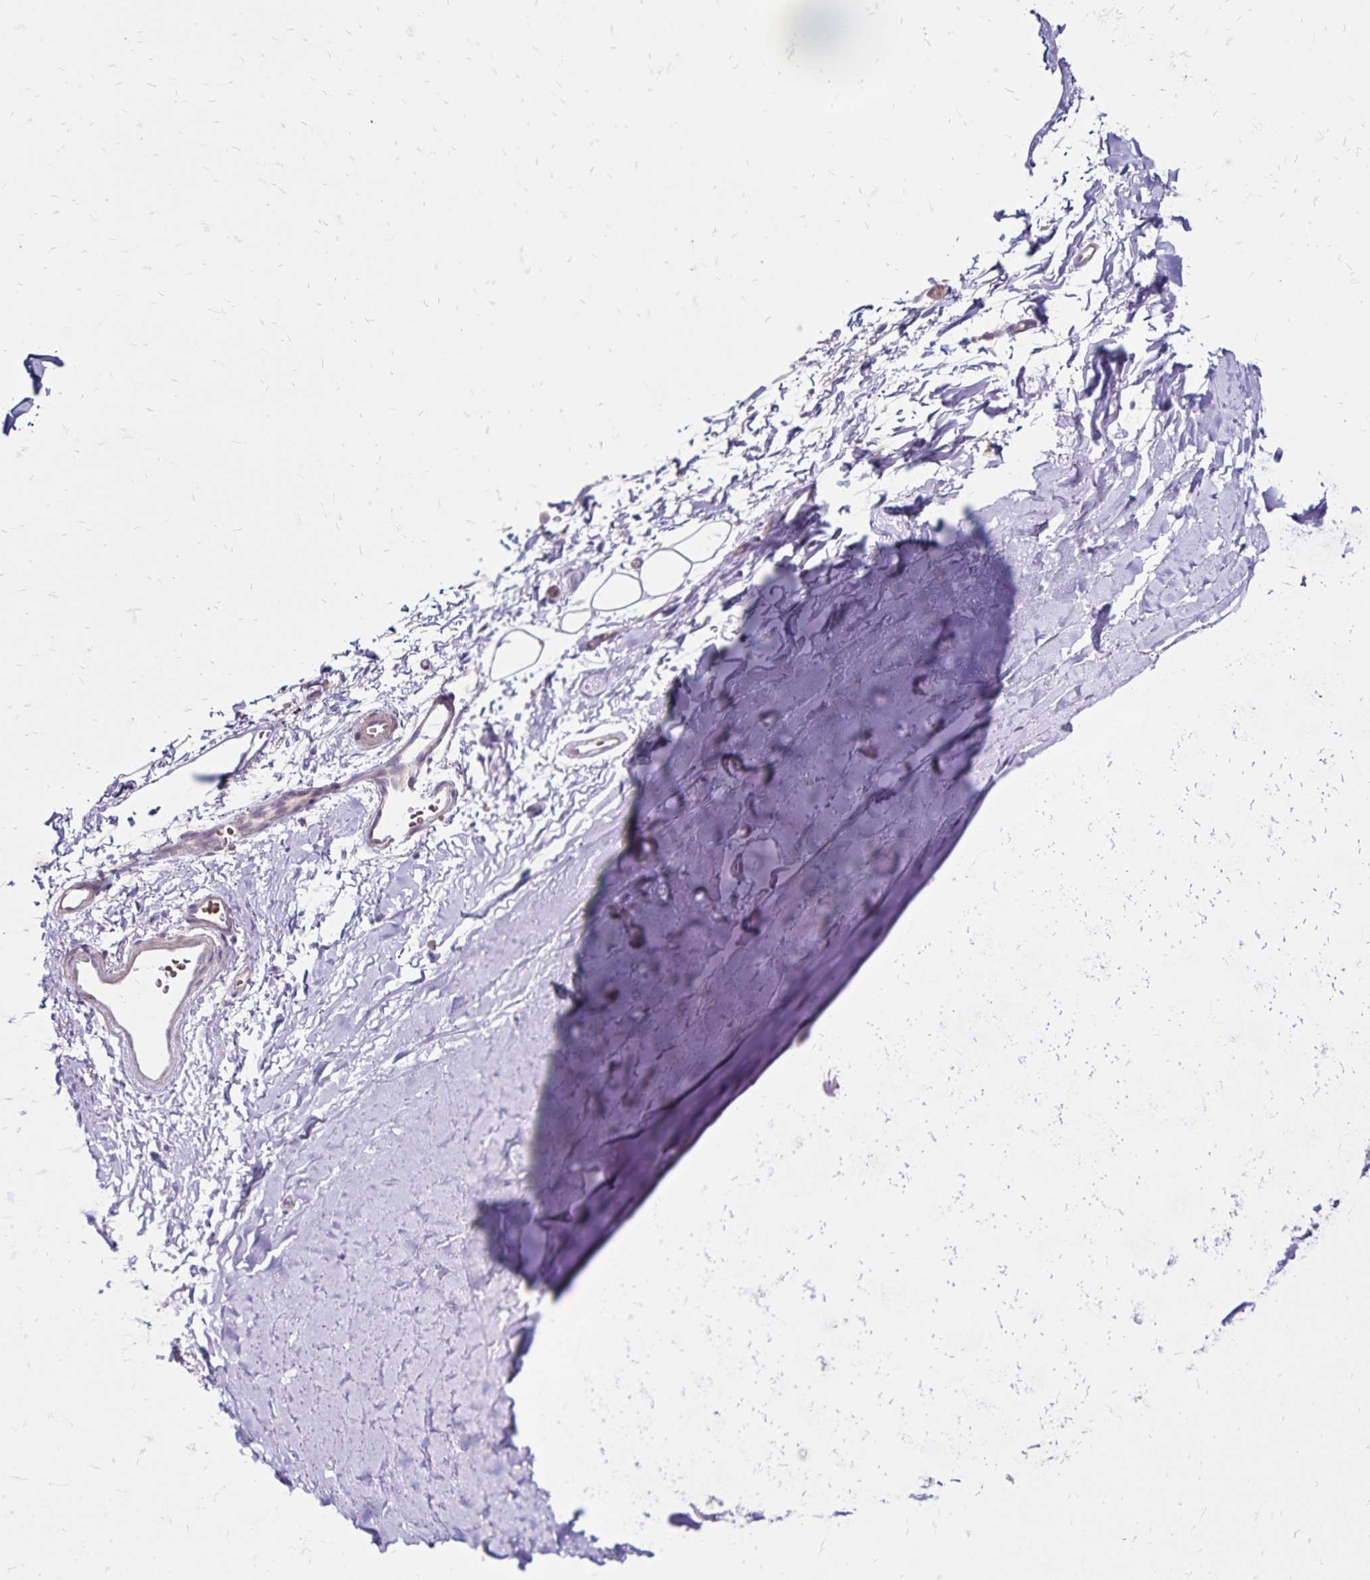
{"staining": {"intensity": "negative", "quantity": "none", "location": "none"}, "tissue": "adipose tissue", "cell_type": "Adipocytes", "image_type": "normal", "snomed": [{"axis": "morphology", "description": "Normal tissue, NOS"}, {"axis": "topography", "description": "Cartilage tissue"}, {"axis": "topography", "description": "Bronchus"}], "caption": "Immunohistochemistry (IHC) photomicrograph of normal adipose tissue: human adipose tissue stained with DAB displays no significant protein positivity in adipocytes.", "gene": "FSD1", "patient": {"sex": "female", "age": 79}}